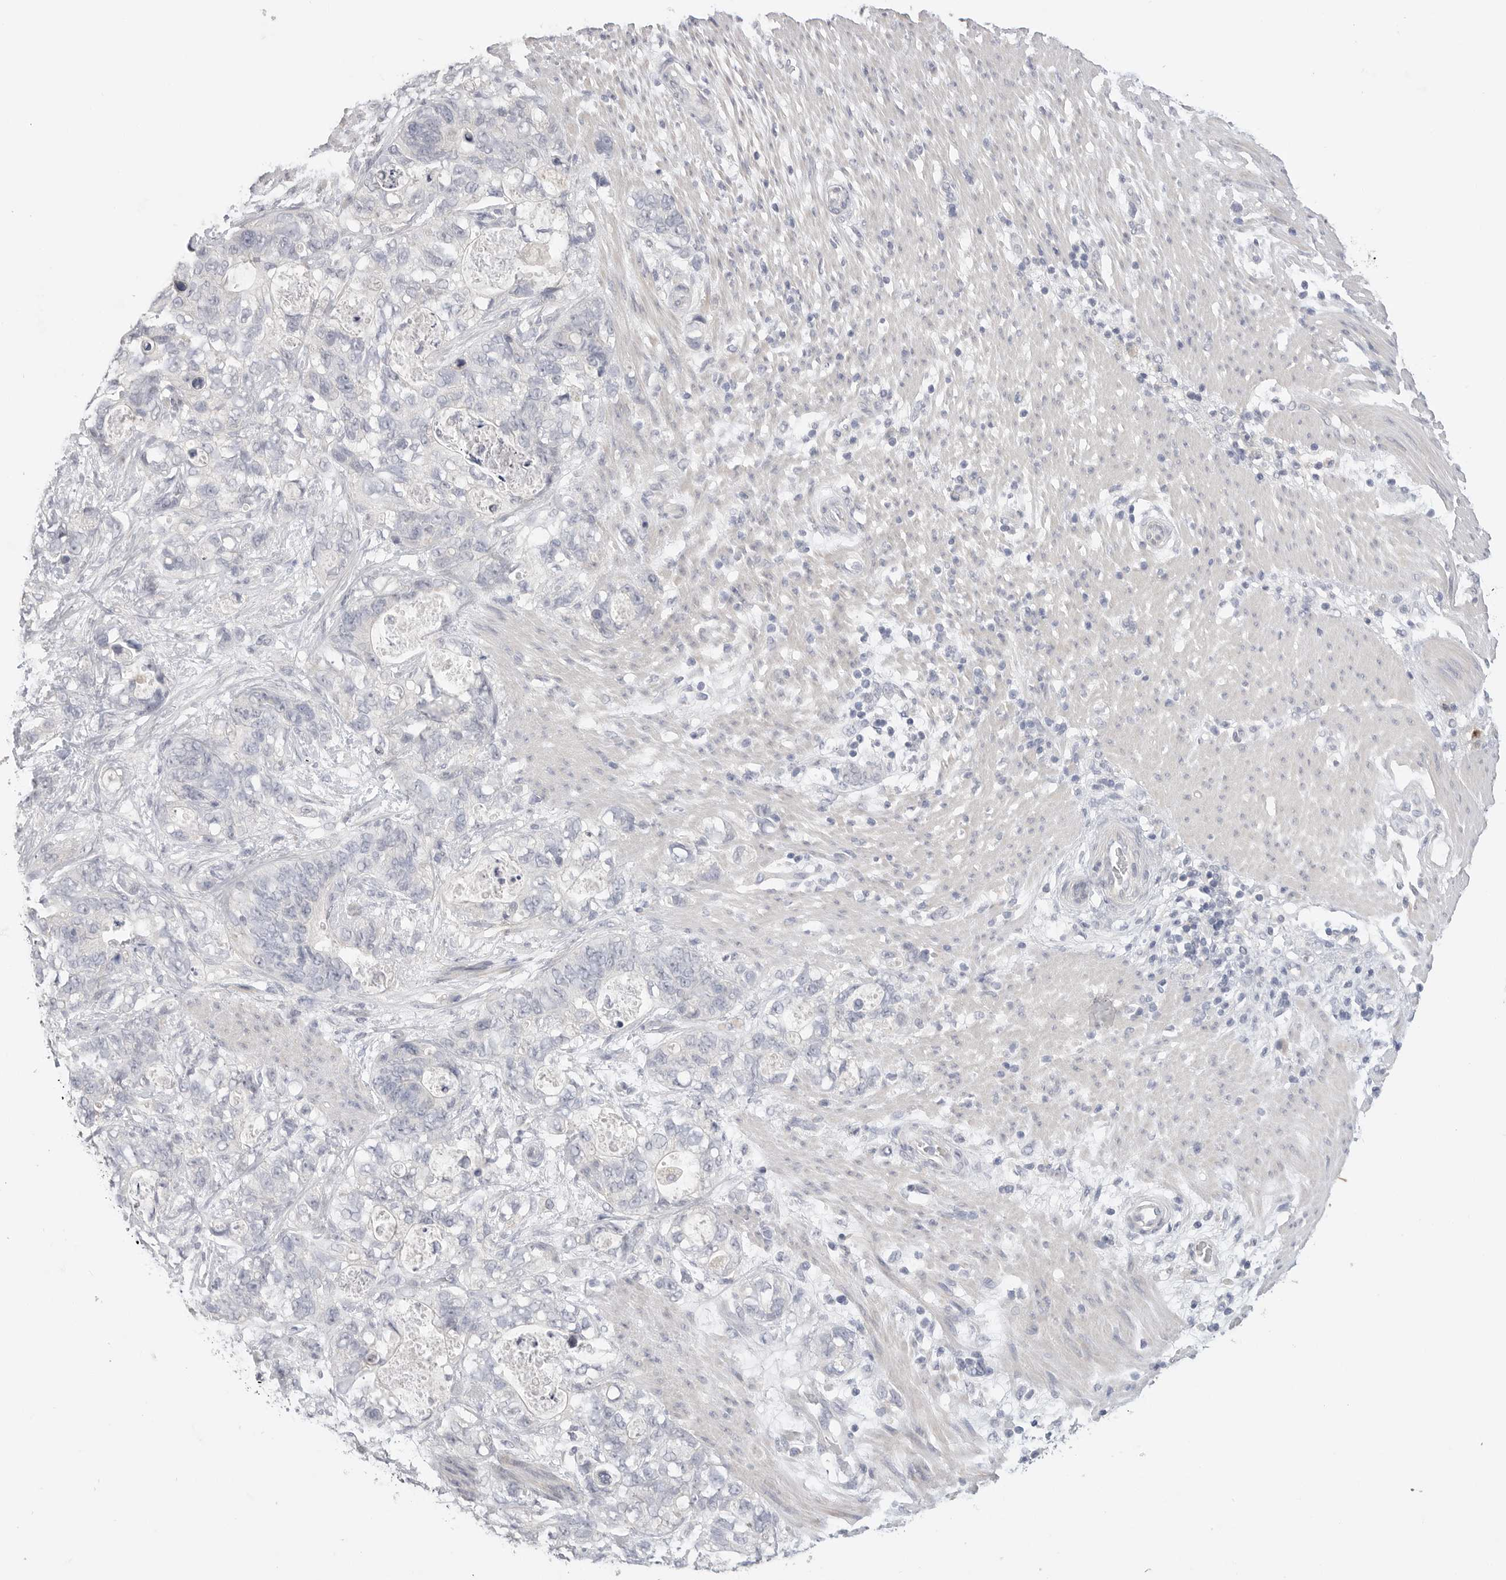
{"staining": {"intensity": "negative", "quantity": "none", "location": "none"}, "tissue": "stomach cancer", "cell_type": "Tumor cells", "image_type": "cancer", "snomed": [{"axis": "morphology", "description": "Normal tissue, NOS"}, {"axis": "morphology", "description": "Adenocarcinoma, NOS"}, {"axis": "topography", "description": "Stomach"}], "caption": "Tumor cells are negative for brown protein staining in stomach cancer.", "gene": "FBN2", "patient": {"sex": "female", "age": 89}}